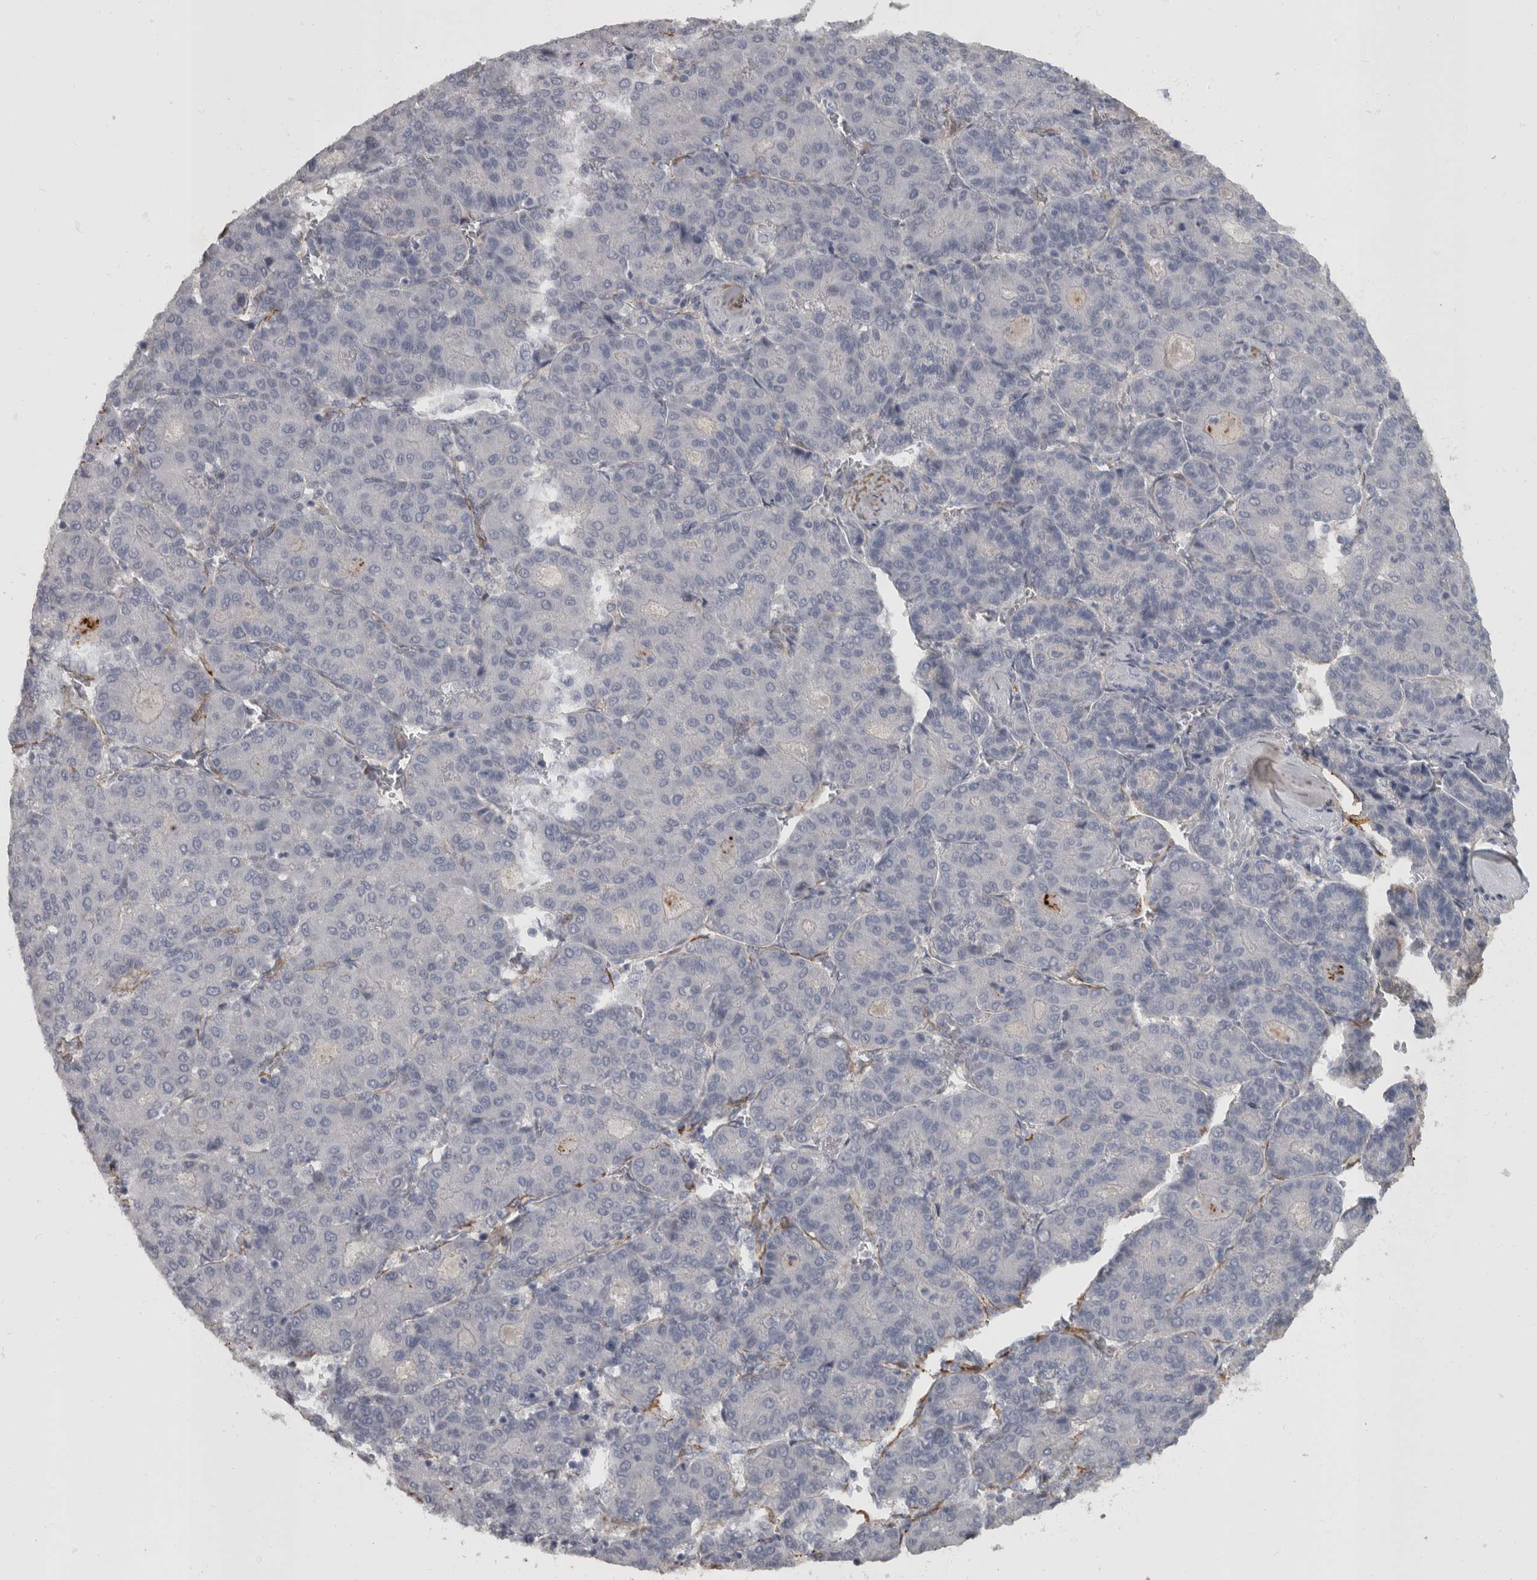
{"staining": {"intensity": "negative", "quantity": "none", "location": "none"}, "tissue": "liver cancer", "cell_type": "Tumor cells", "image_type": "cancer", "snomed": [{"axis": "morphology", "description": "Carcinoma, Hepatocellular, NOS"}, {"axis": "topography", "description": "Liver"}], "caption": "There is no significant expression in tumor cells of liver cancer (hepatocellular carcinoma). (Brightfield microscopy of DAB immunohistochemistry at high magnification).", "gene": "MASTL", "patient": {"sex": "male", "age": 65}}